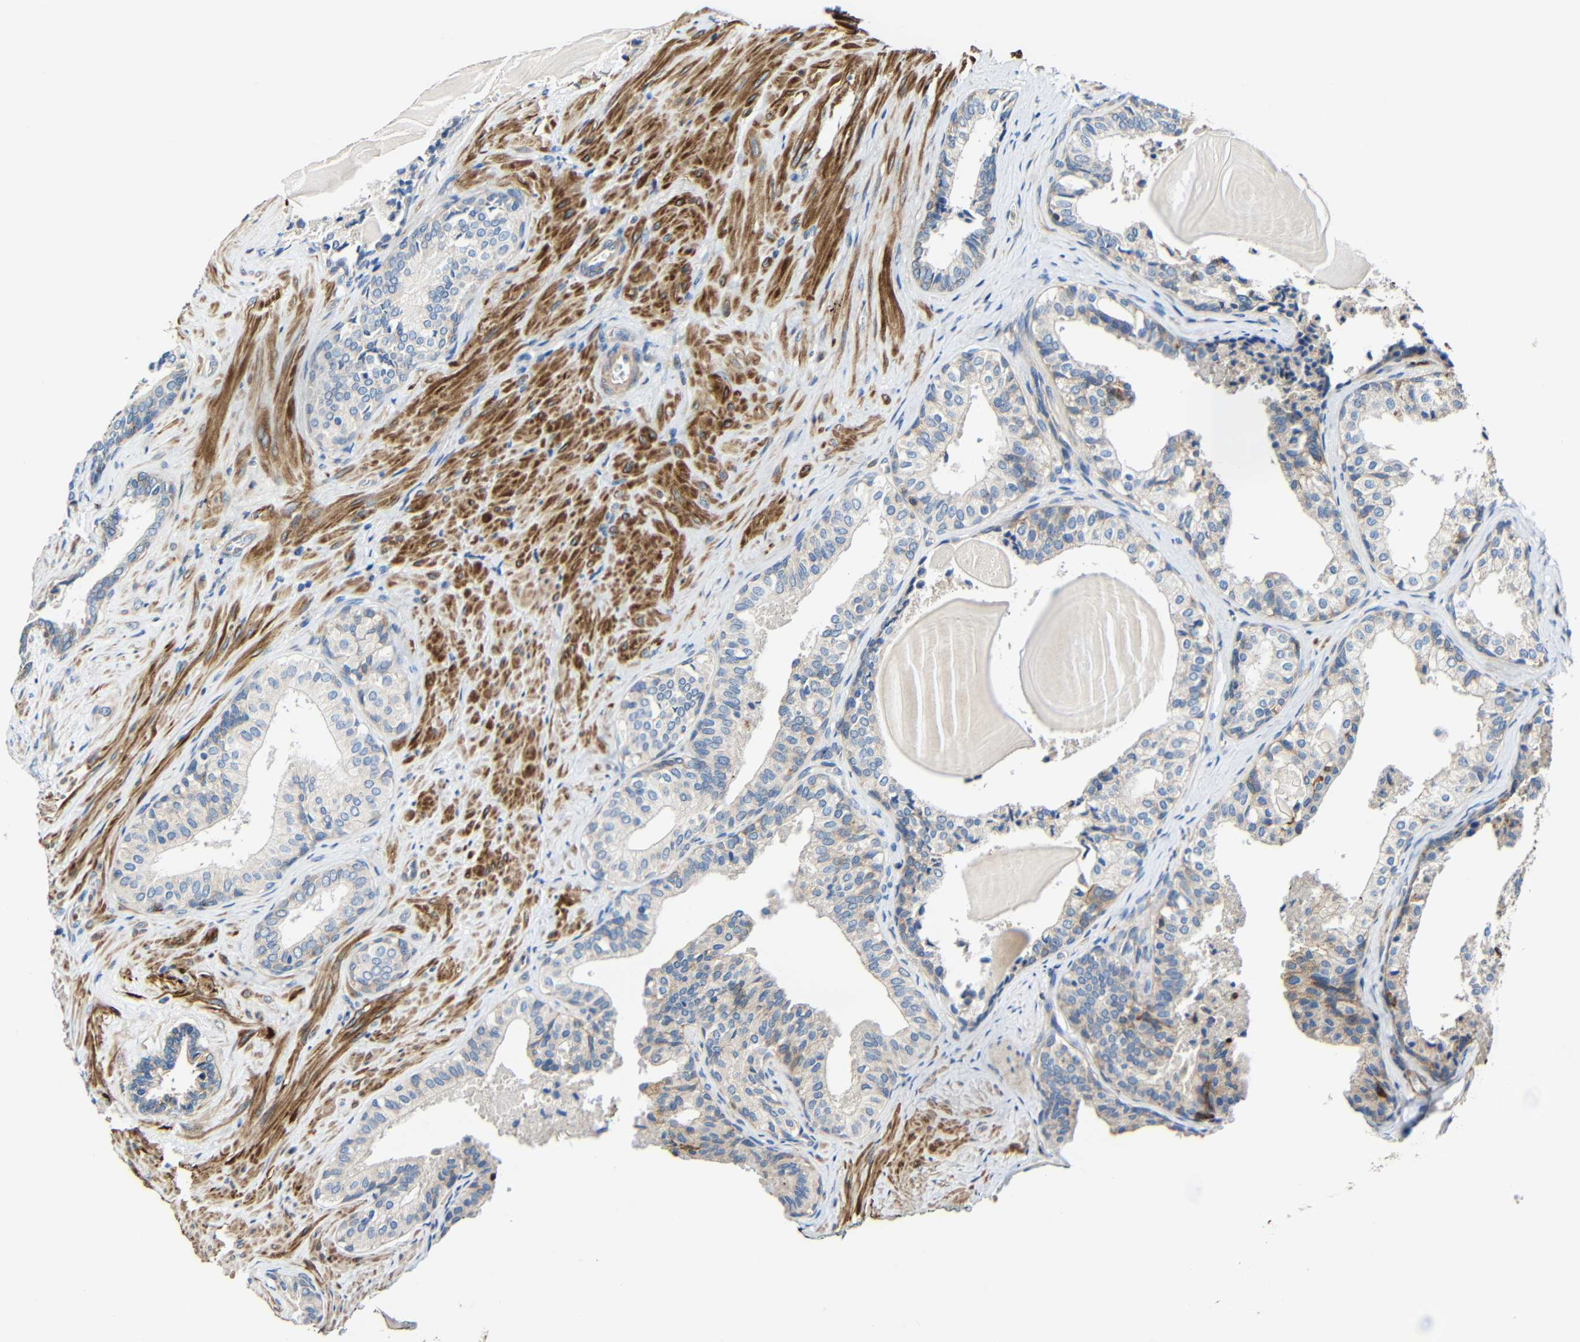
{"staining": {"intensity": "negative", "quantity": "none", "location": "none"}, "tissue": "prostate cancer", "cell_type": "Tumor cells", "image_type": "cancer", "snomed": [{"axis": "morphology", "description": "Adenocarcinoma, Low grade"}, {"axis": "topography", "description": "Prostate"}], "caption": "Tumor cells are negative for brown protein staining in prostate cancer (adenocarcinoma (low-grade)).", "gene": "RHOT2", "patient": {"sex": "male", "age": 60}}